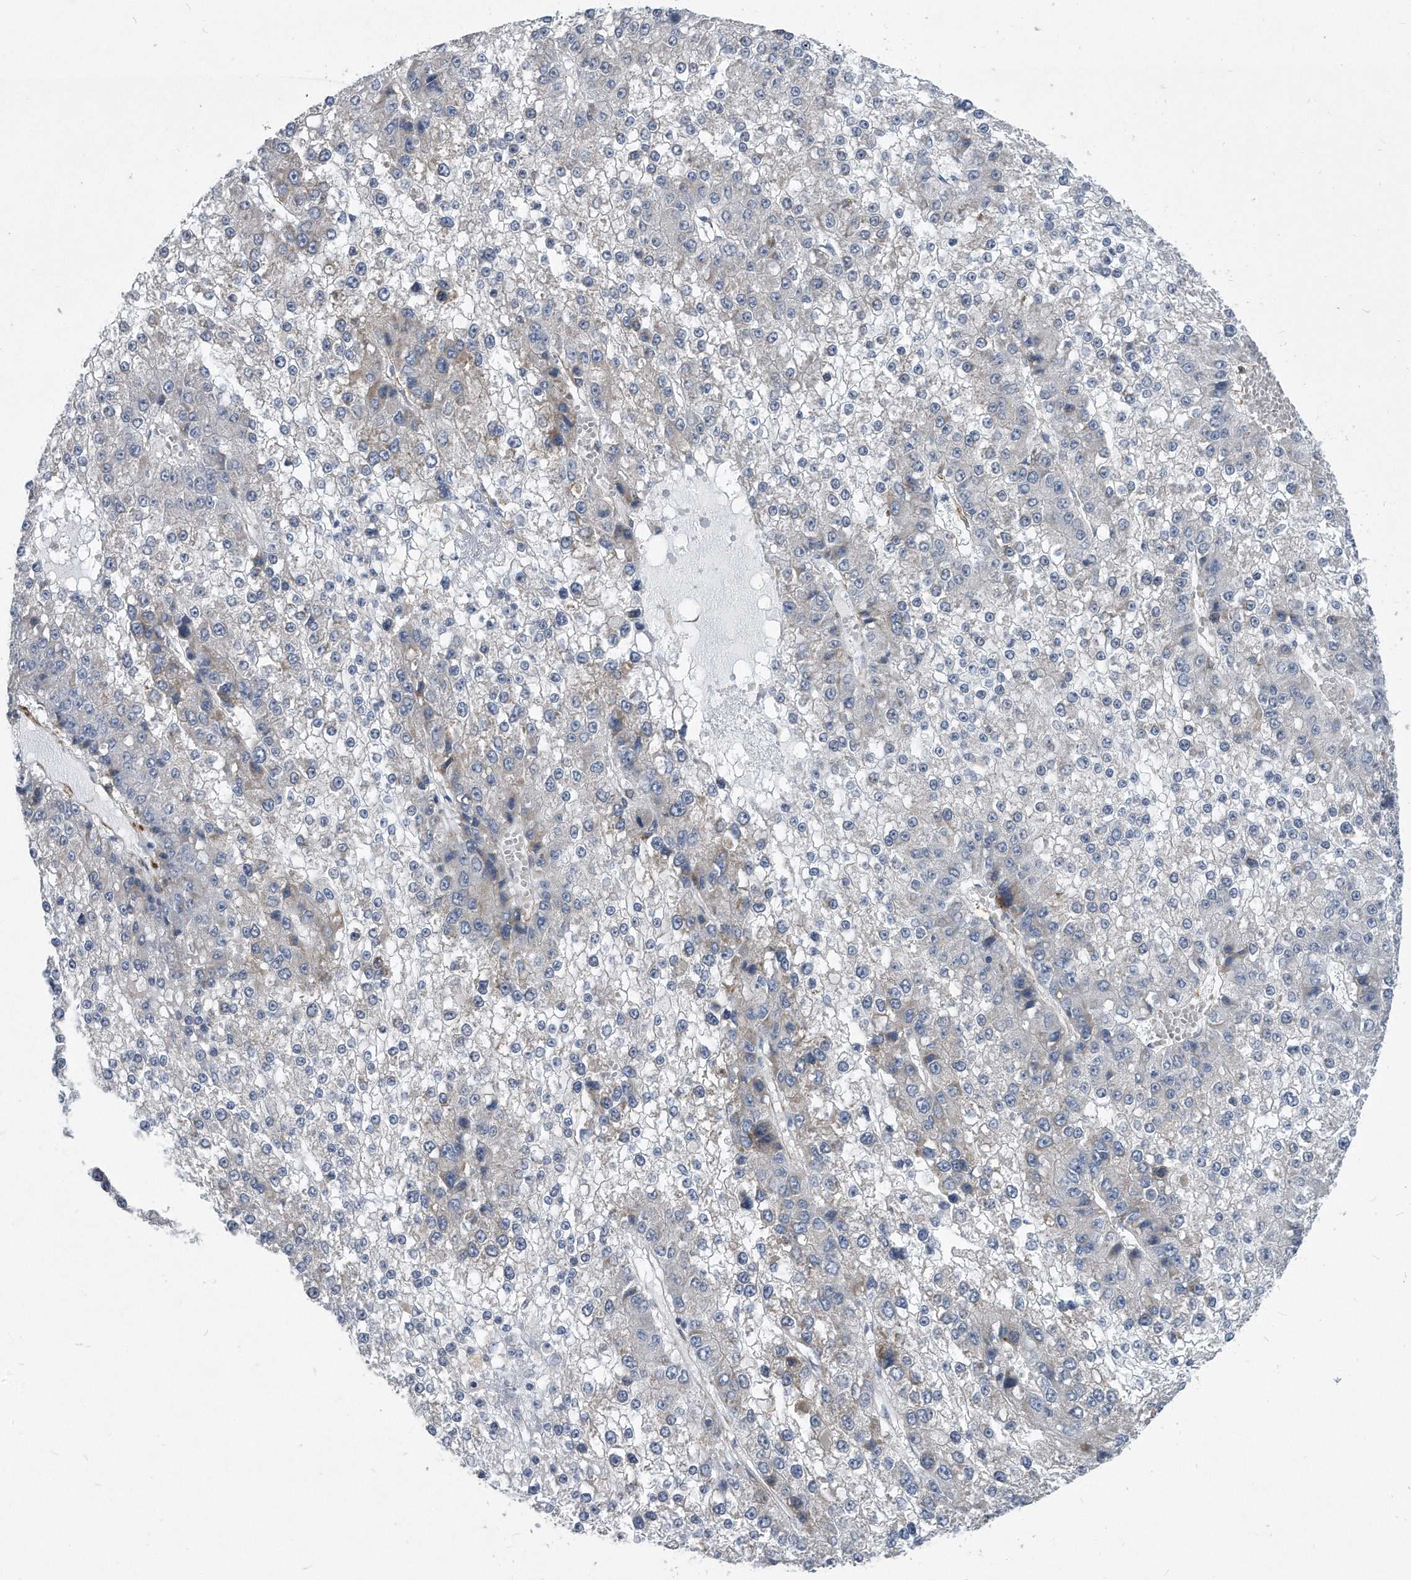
{"staining": {"intensity": "negative", "quantity": "none", "location": "none"}, "tissue": "liver cancer", "cell_type": "Tumor cells", "image_type": "cancer", "snomed": [{"axis": "morphology", "description": "Carcinoma, Hepatocellular, NOS"}, {"axis": "topography", "description": "Liver"}], "caption": "There is no significant expression in tumor cells of liver cancer.", "gene": "EIF2B4", "patient": {"sex": "female", "age": 73}}